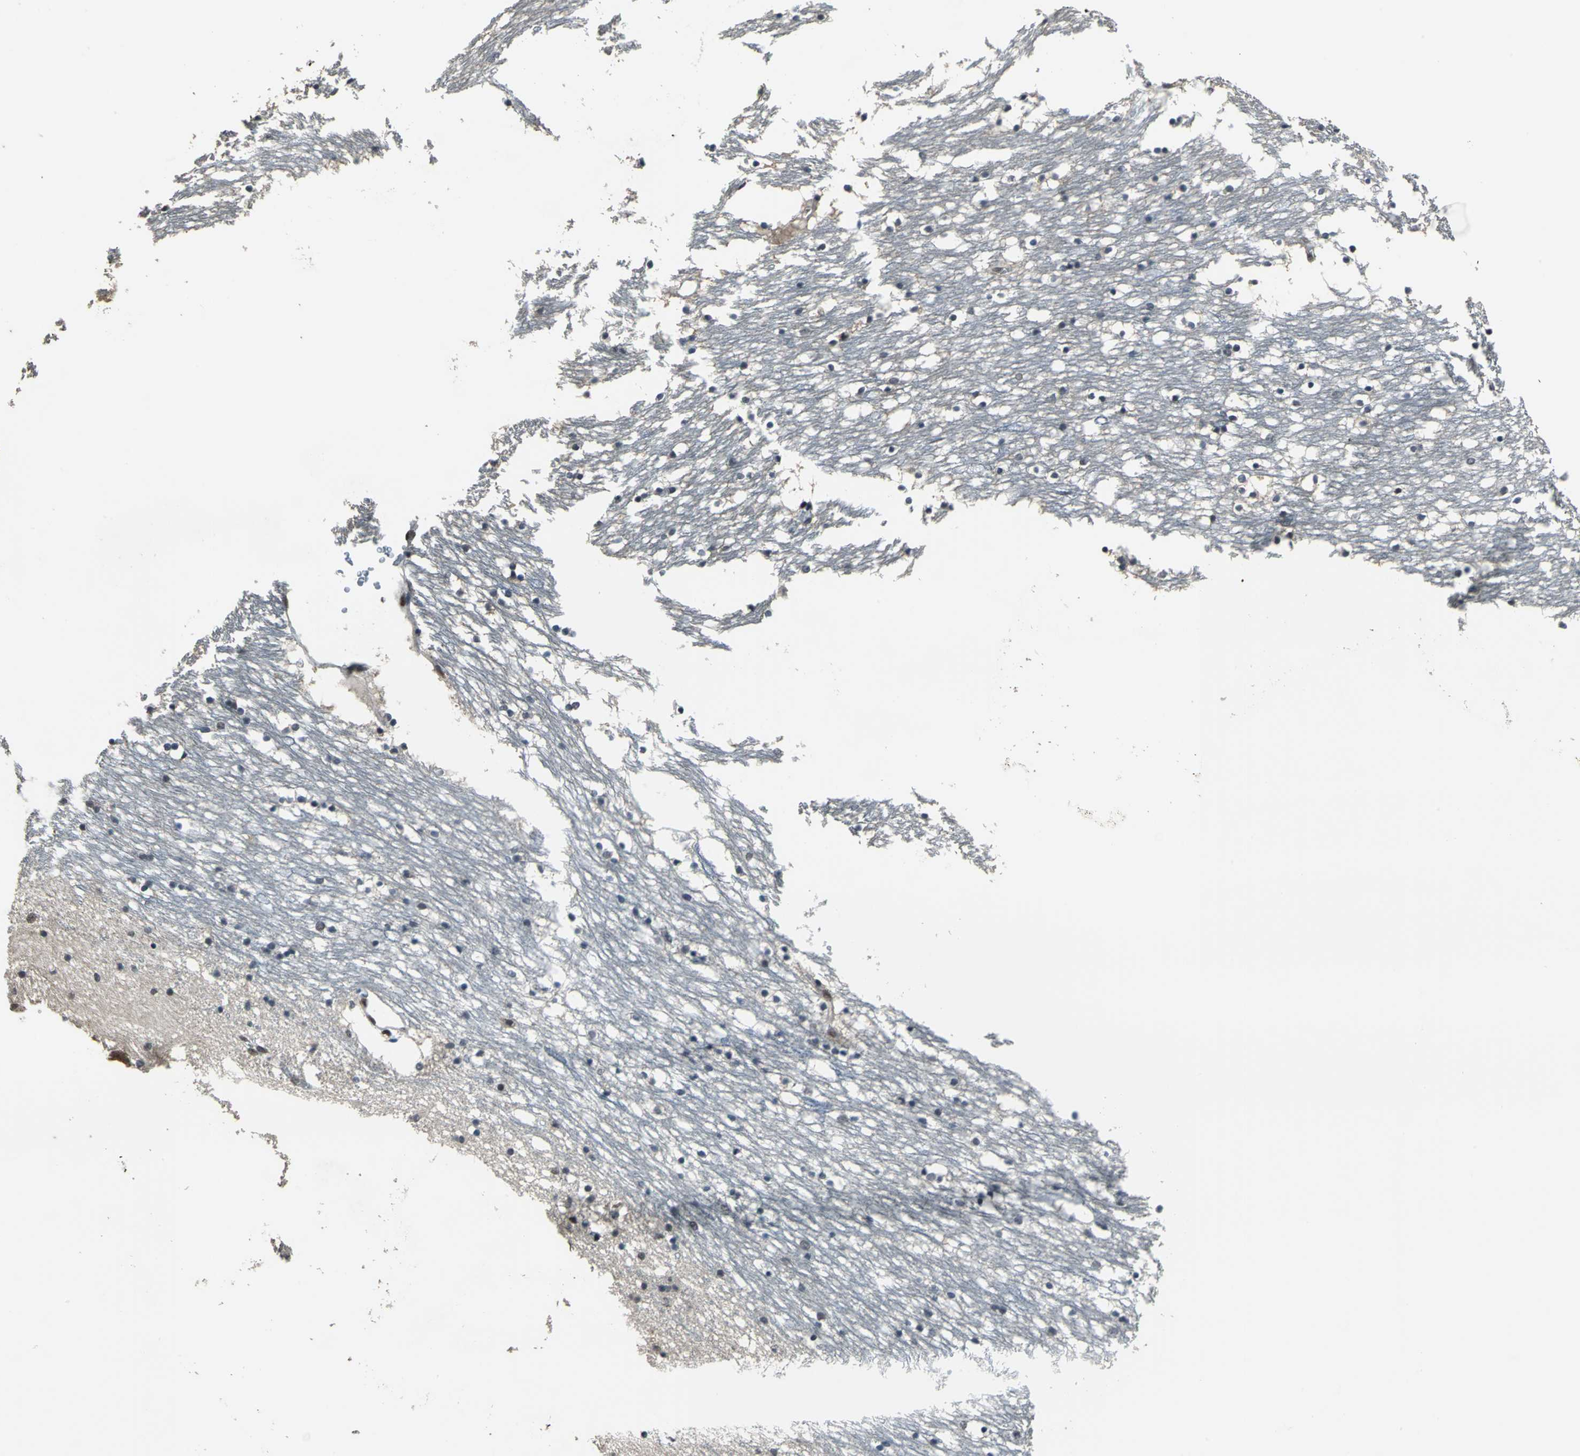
{"staining": {"intensity": "weak", "quantity": "<25%", "location": "cytoplasmic/membranous,nuclear"}, "tissue": "caudate", "cell_type": "Glial cells", "image_type": "normal", "snomed": [{"axis": "morphology", "description": "Normal tissue, NOS"}, {"axis": "topography", "description": "Lateral ventricle wall"}], "caption": "This is an immunohistochemistry histopathology image of unremarkable human caudate. There is no positivity in glial cells.", "gene": "ELF2", "patient": {"sex": "male", "age": 45}}